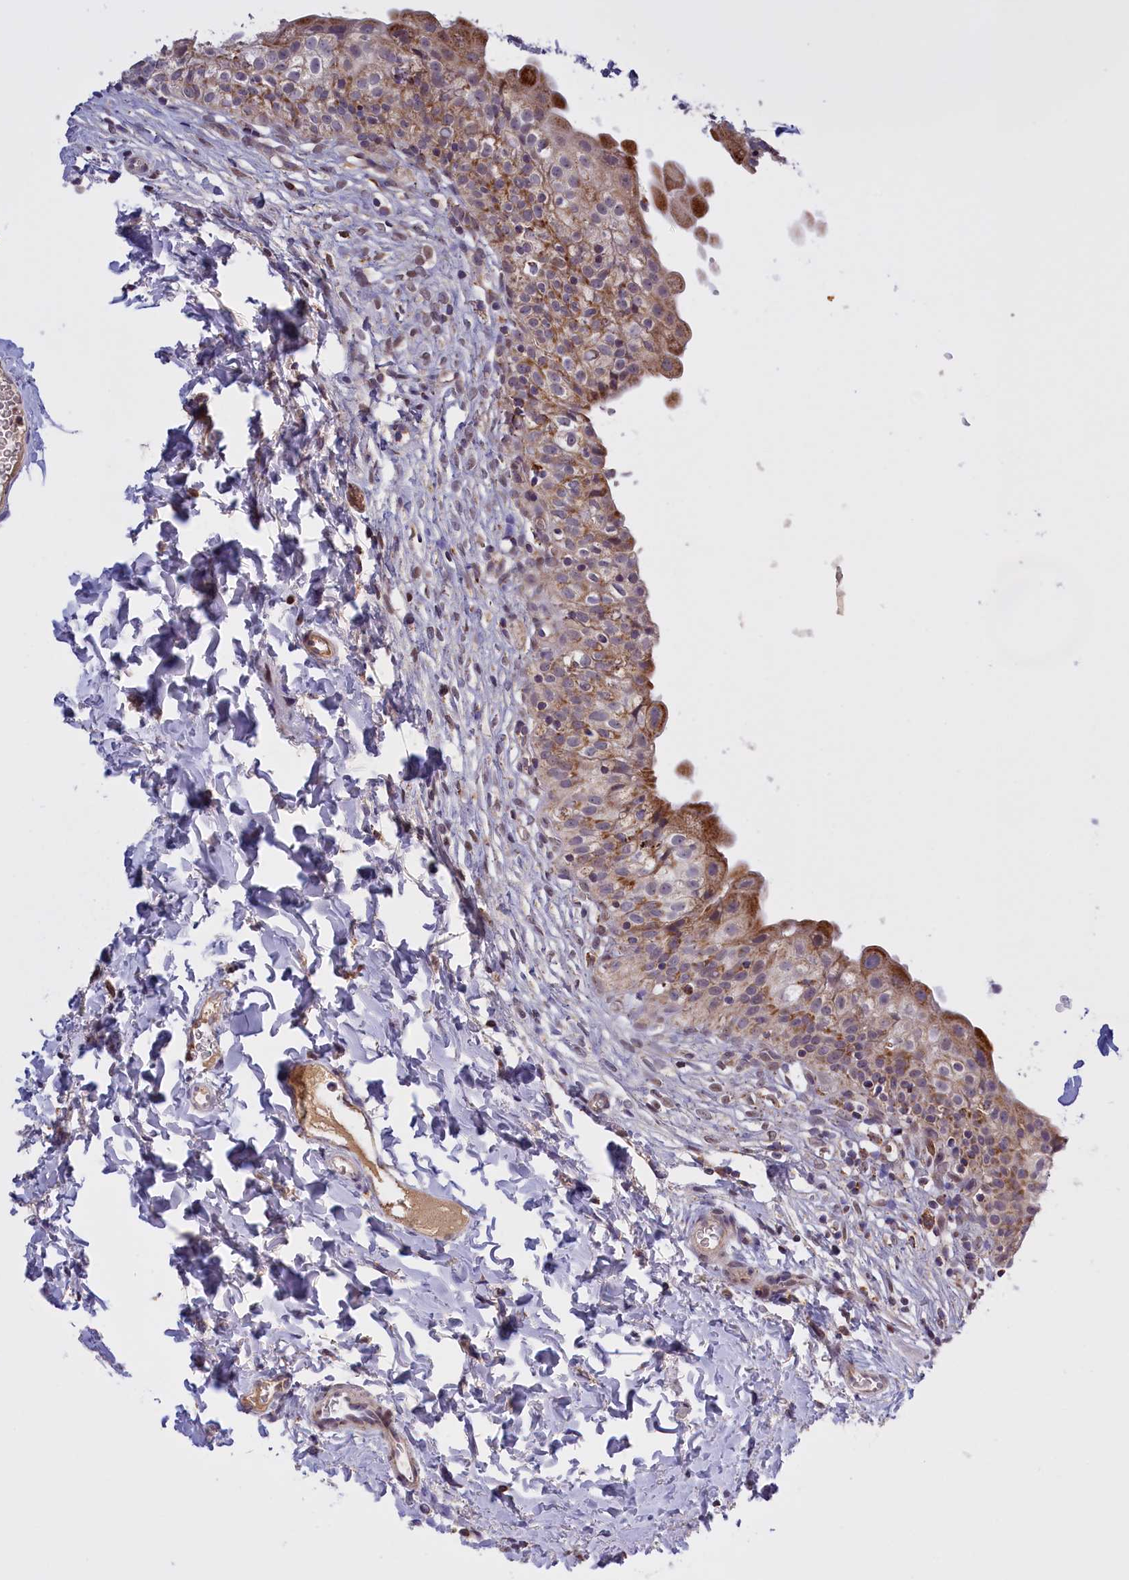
{"staining": {"intensity": "moderate", "quantity": "25%-75%", "location": "cytoplasmic/membranous"}, "tissue": "urinary bladder", "cell_type": "Urothelial cells", "image_type": "normal", "snomed": [{"axis": "morphology", "description": "Normal tissue, NOS"}, {"axis": "topography", "description": "Urinary bladder"}], "caption": "This image shows immunohistochemistry (IHC) staining of benign human urinary bladder, with medium moderate cytoplasmic/membranous positivity in about 25%-75% of urothelial cells.", "gene": "FAM149B1", "patient": {"sex": "male", "age": 55}}